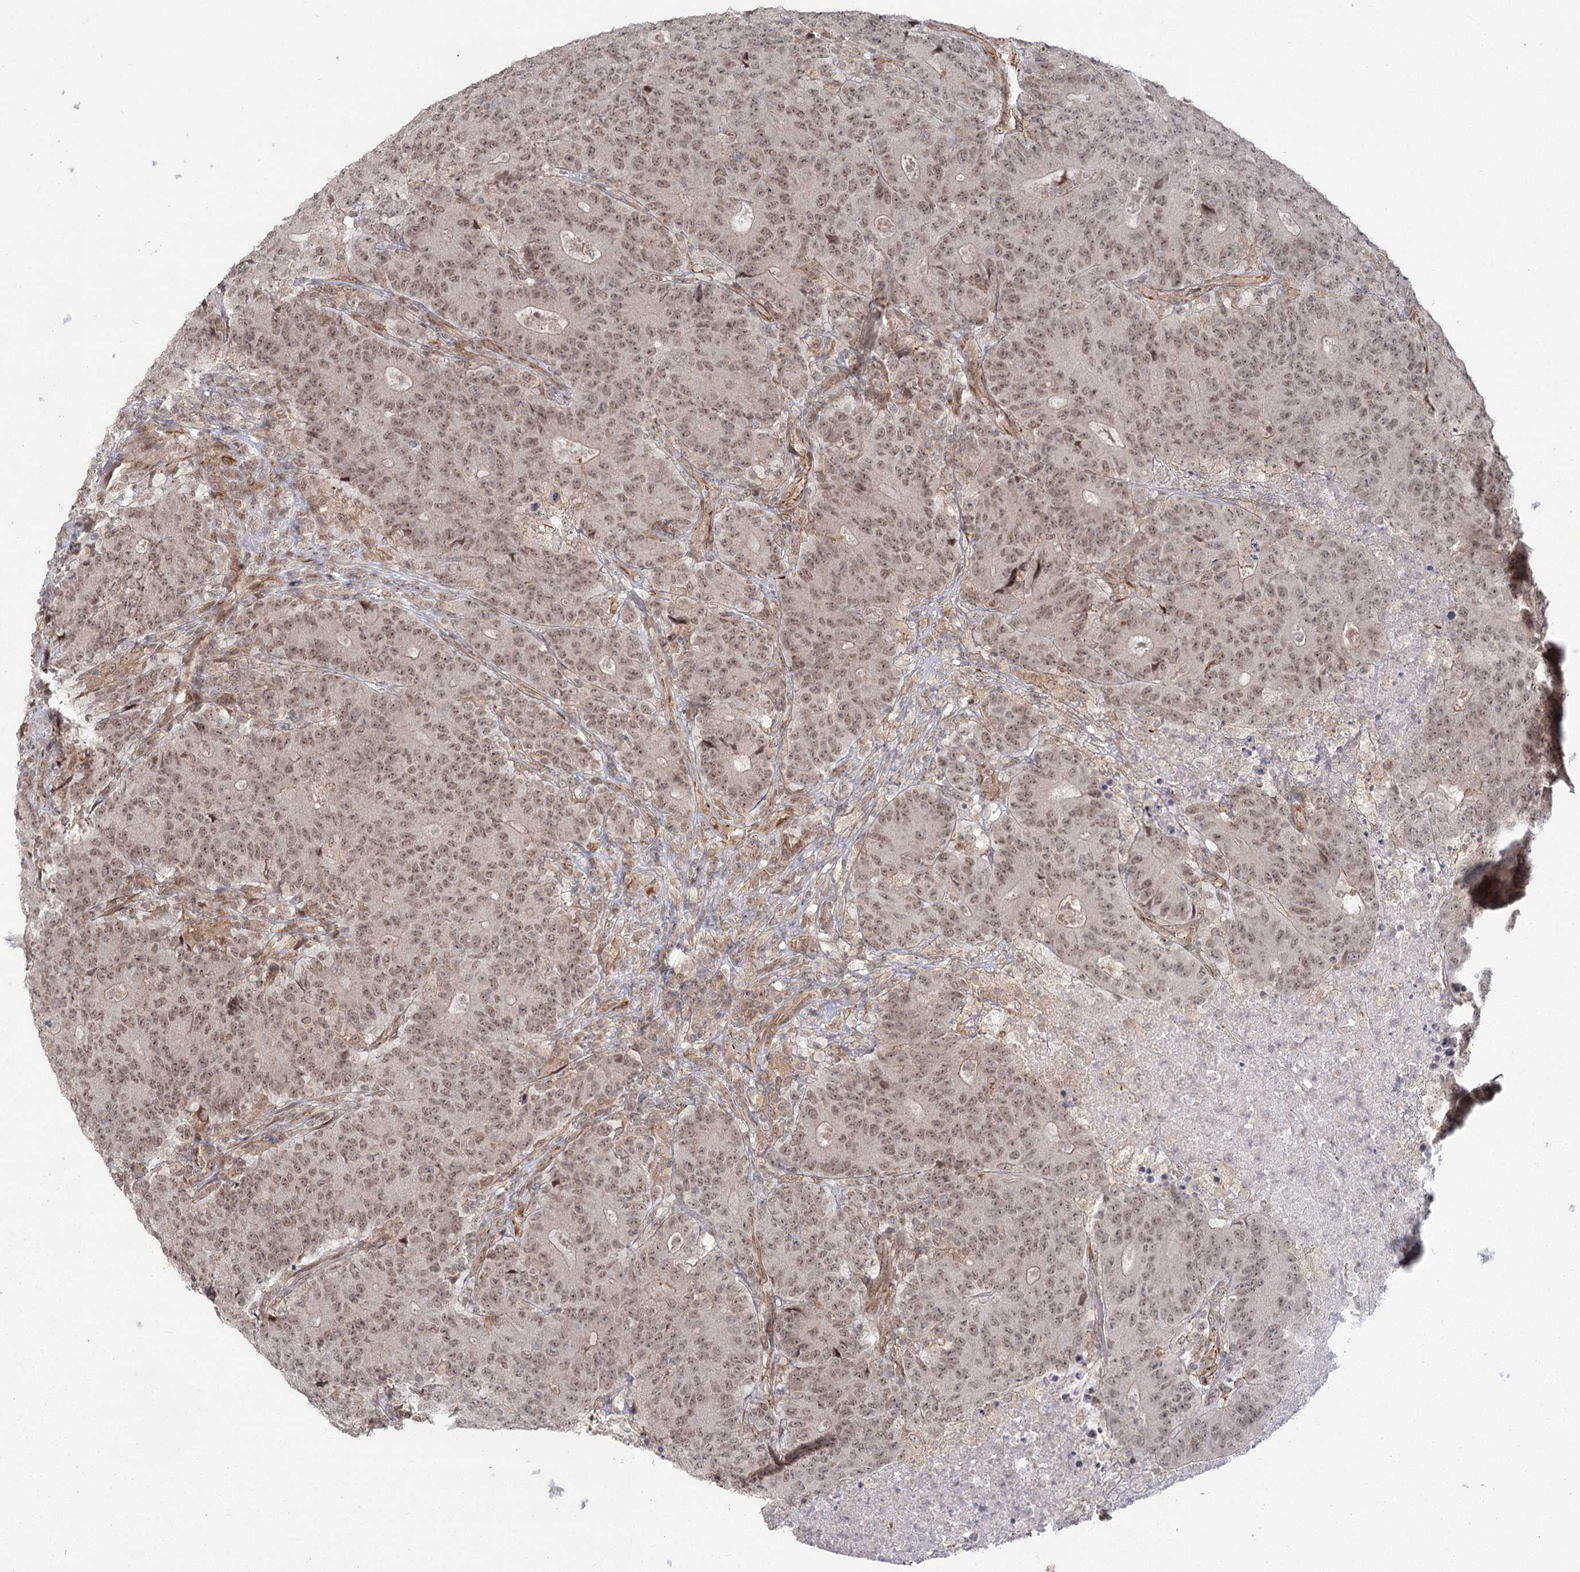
{"staining": {"intensity": "moderate", "quantity": ">75%", "location": "nuclear"}, "tissue": "colorectal cancer", "cell_type": "Tumor cells", "image_type": "cancer", "snomed": [{"axis": "morphology", "description": "Adenocarcinoma, NOS"}, {"axis": "topography", "description": "Colon"}], "caption": "DAB immunohistochemical staining of adenocarcinoma (colorectal) shows moderate nuclear protein expression in approximately >75% of tumor cells.", "gene": "AP2M1", "patient": {"sex": "female", "age": 75}}